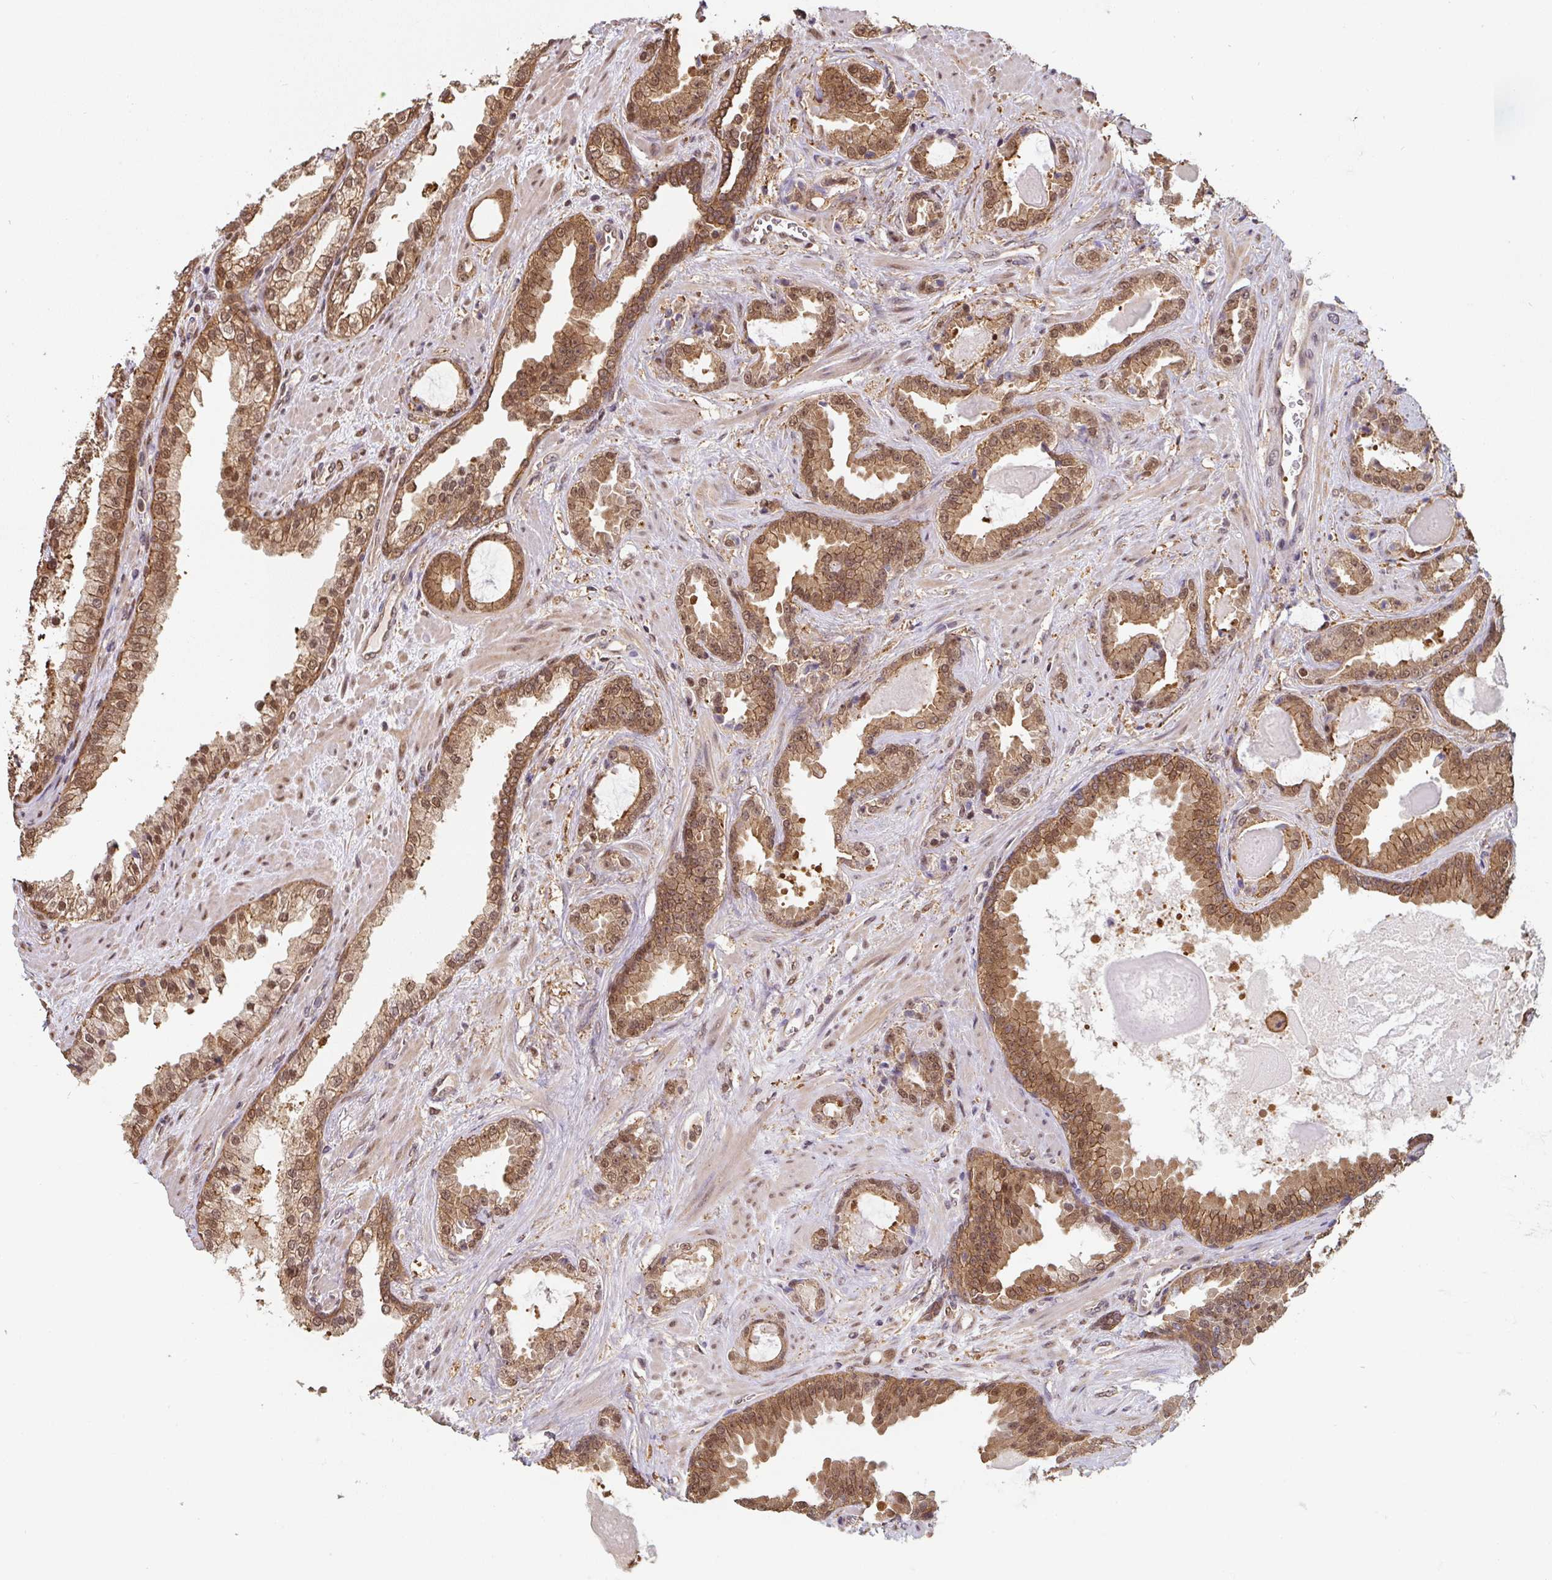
{"staining": {"intensity": "moderate", "quantity": ">75%", "location": "cytoplasmic/membranous,nuclear"}, "tissue": "prostate cancer", "cell_type": "Tumor cells", "image_type": "cancer", "snomed": [{"axis": "morphology", "description": "Adenocarcinoma, Low grade"}, {"axis": "topography", "description": "Prostate"}], "caption": "Immunohistochemistry photomicrograph of prostate cancer stained for a protein (brown), which shows medium levels of moderate cytoplasmic/membranous and nuclear staining in about >75% of tumor cells.", "gene": "ST13", "patient": {"sex": "male", "age": 62}}